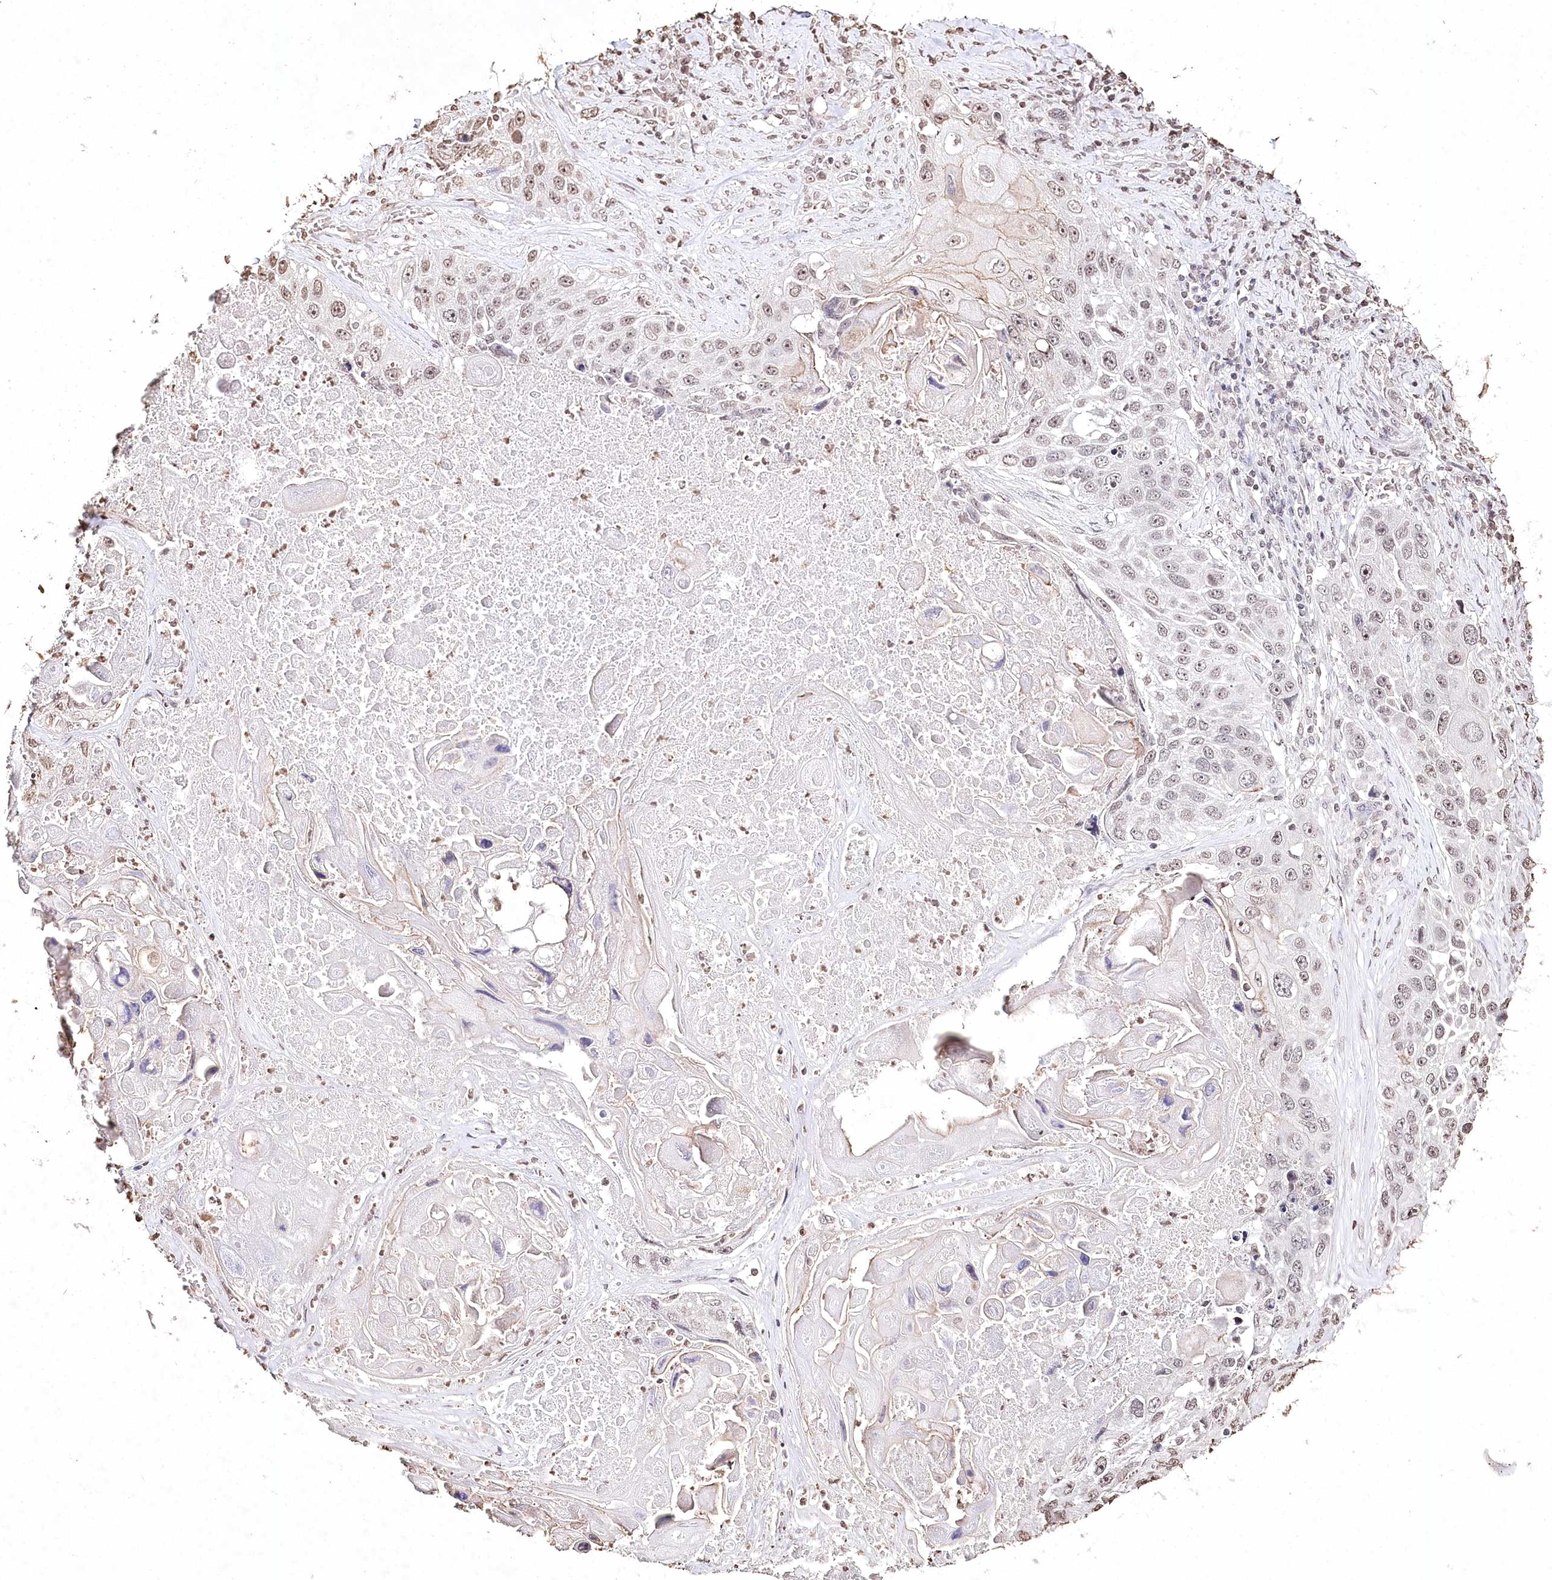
{"staining": {"intensity": "weak", "quantity": "25%-75%", "location": "nuclear"}, "tissue": "lung cancer", "cell_type": "Tumor cells", "image_type": "cancer", "snomed": [{"axis": "morphology", "description": "Squamous cell carcinoma, NOS"}, {"axis": "topography", "description": "Lung"}], "caption": "A histopathology image showing weak nuclear staining in about 25%-75% of tumor cells in lung cancer, as visualized by brown immunohistochemical staining.", "gene": "DMXL1", "patient": {"sex": "male", "age": 61}}